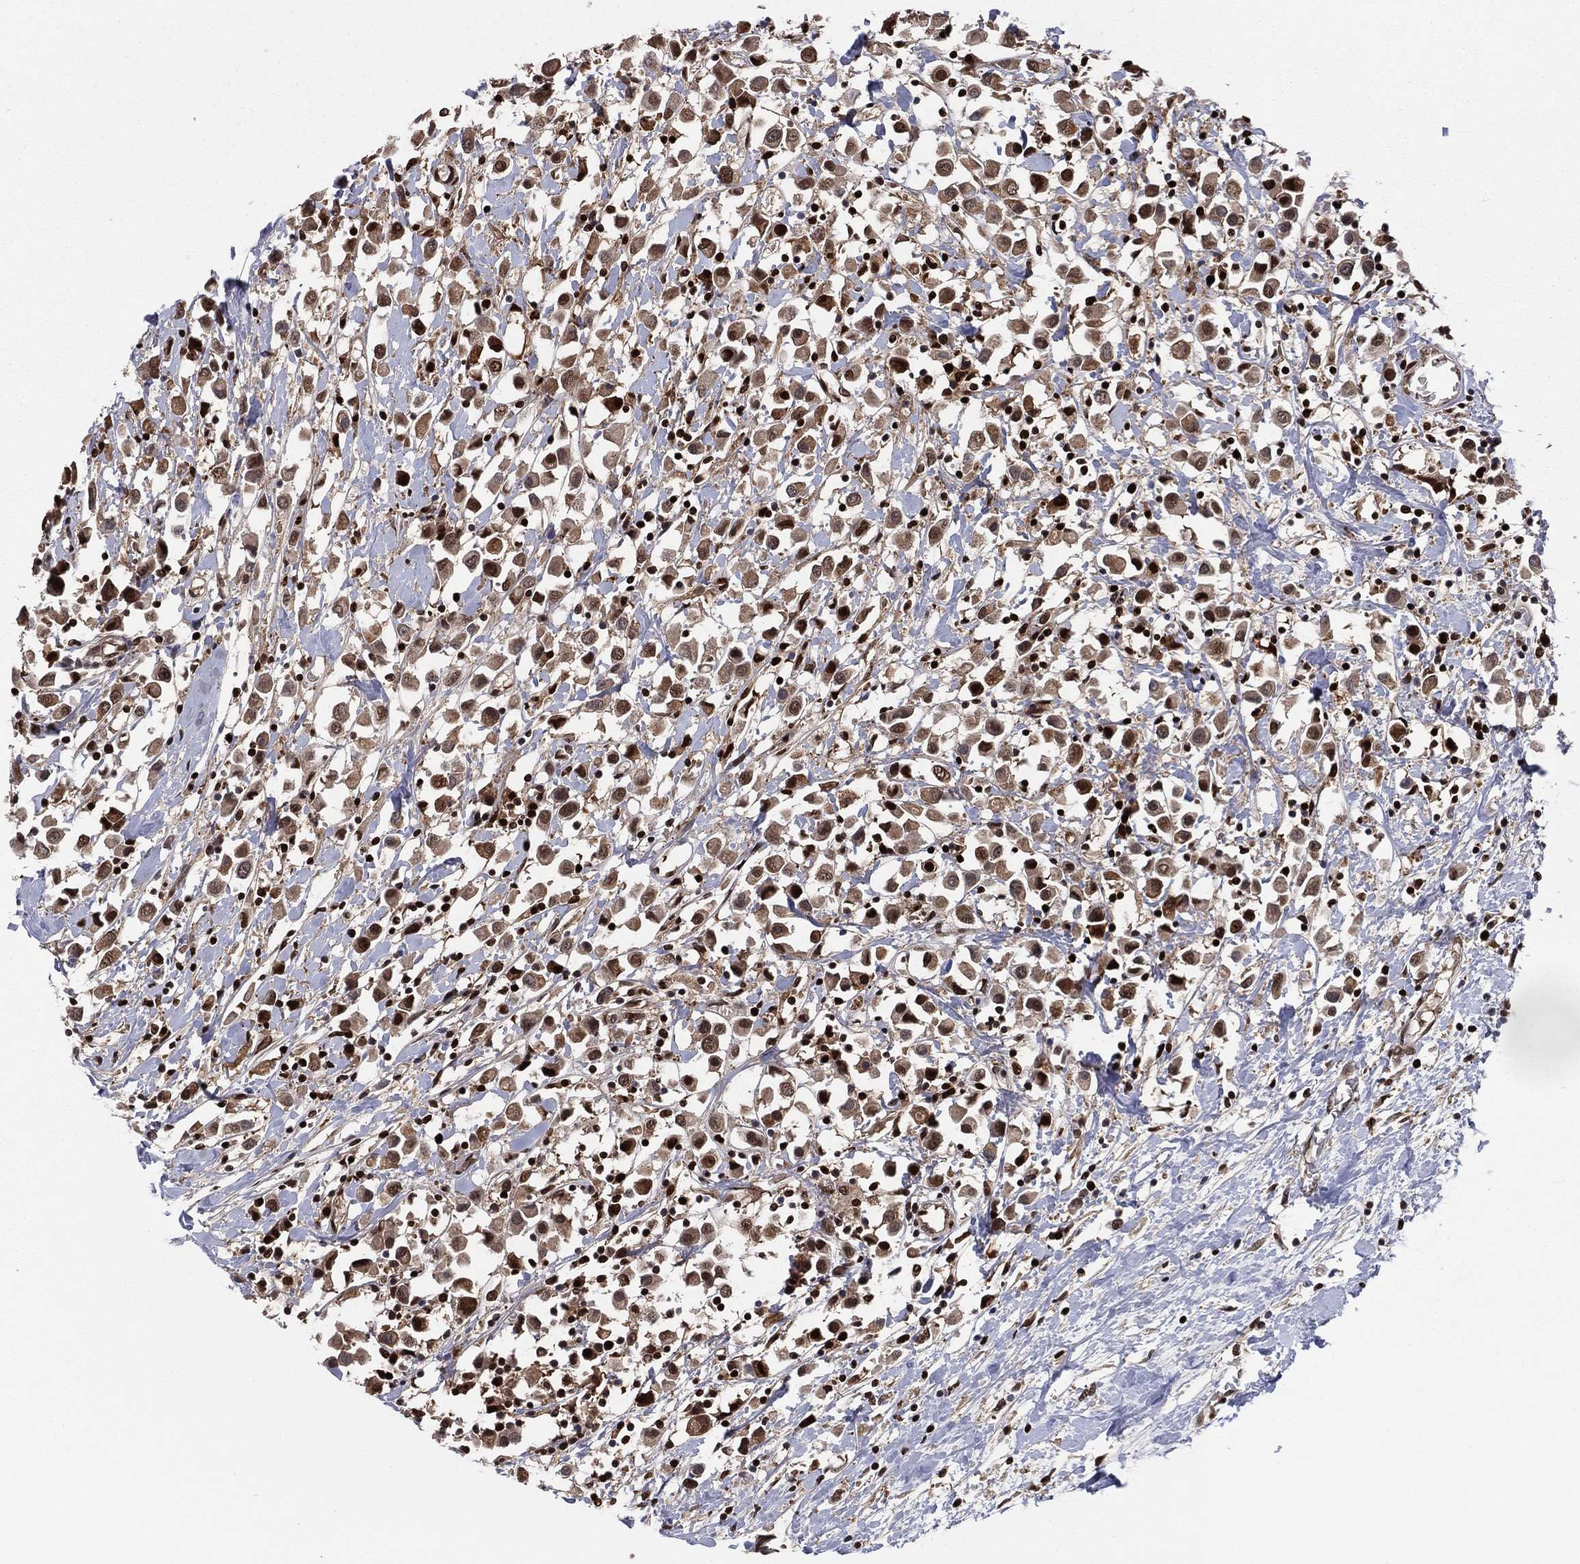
{"staining": {"intensity": "moderate", "quantity": ">75%", "location": "cytoplasmic/membranous,nuclear"}, "tissue": "breast cancer", "cell_type": "Tumor cells", "image_type": "cancer", "snomed": [{"axis": "morphology", "description": "Duct carcinoma"}, {"axis": "topography", "description": "Breast"}], "caption": "Human breast cancer (invasive ductal carcinoma) stained with a brown dye exhibits moderate cytoplasmic/membranous and nuclear positive expression in approximately >75% of tumor cells.", "gene": "PSMA1", "patient": {"sex": "female", "age": 61}}